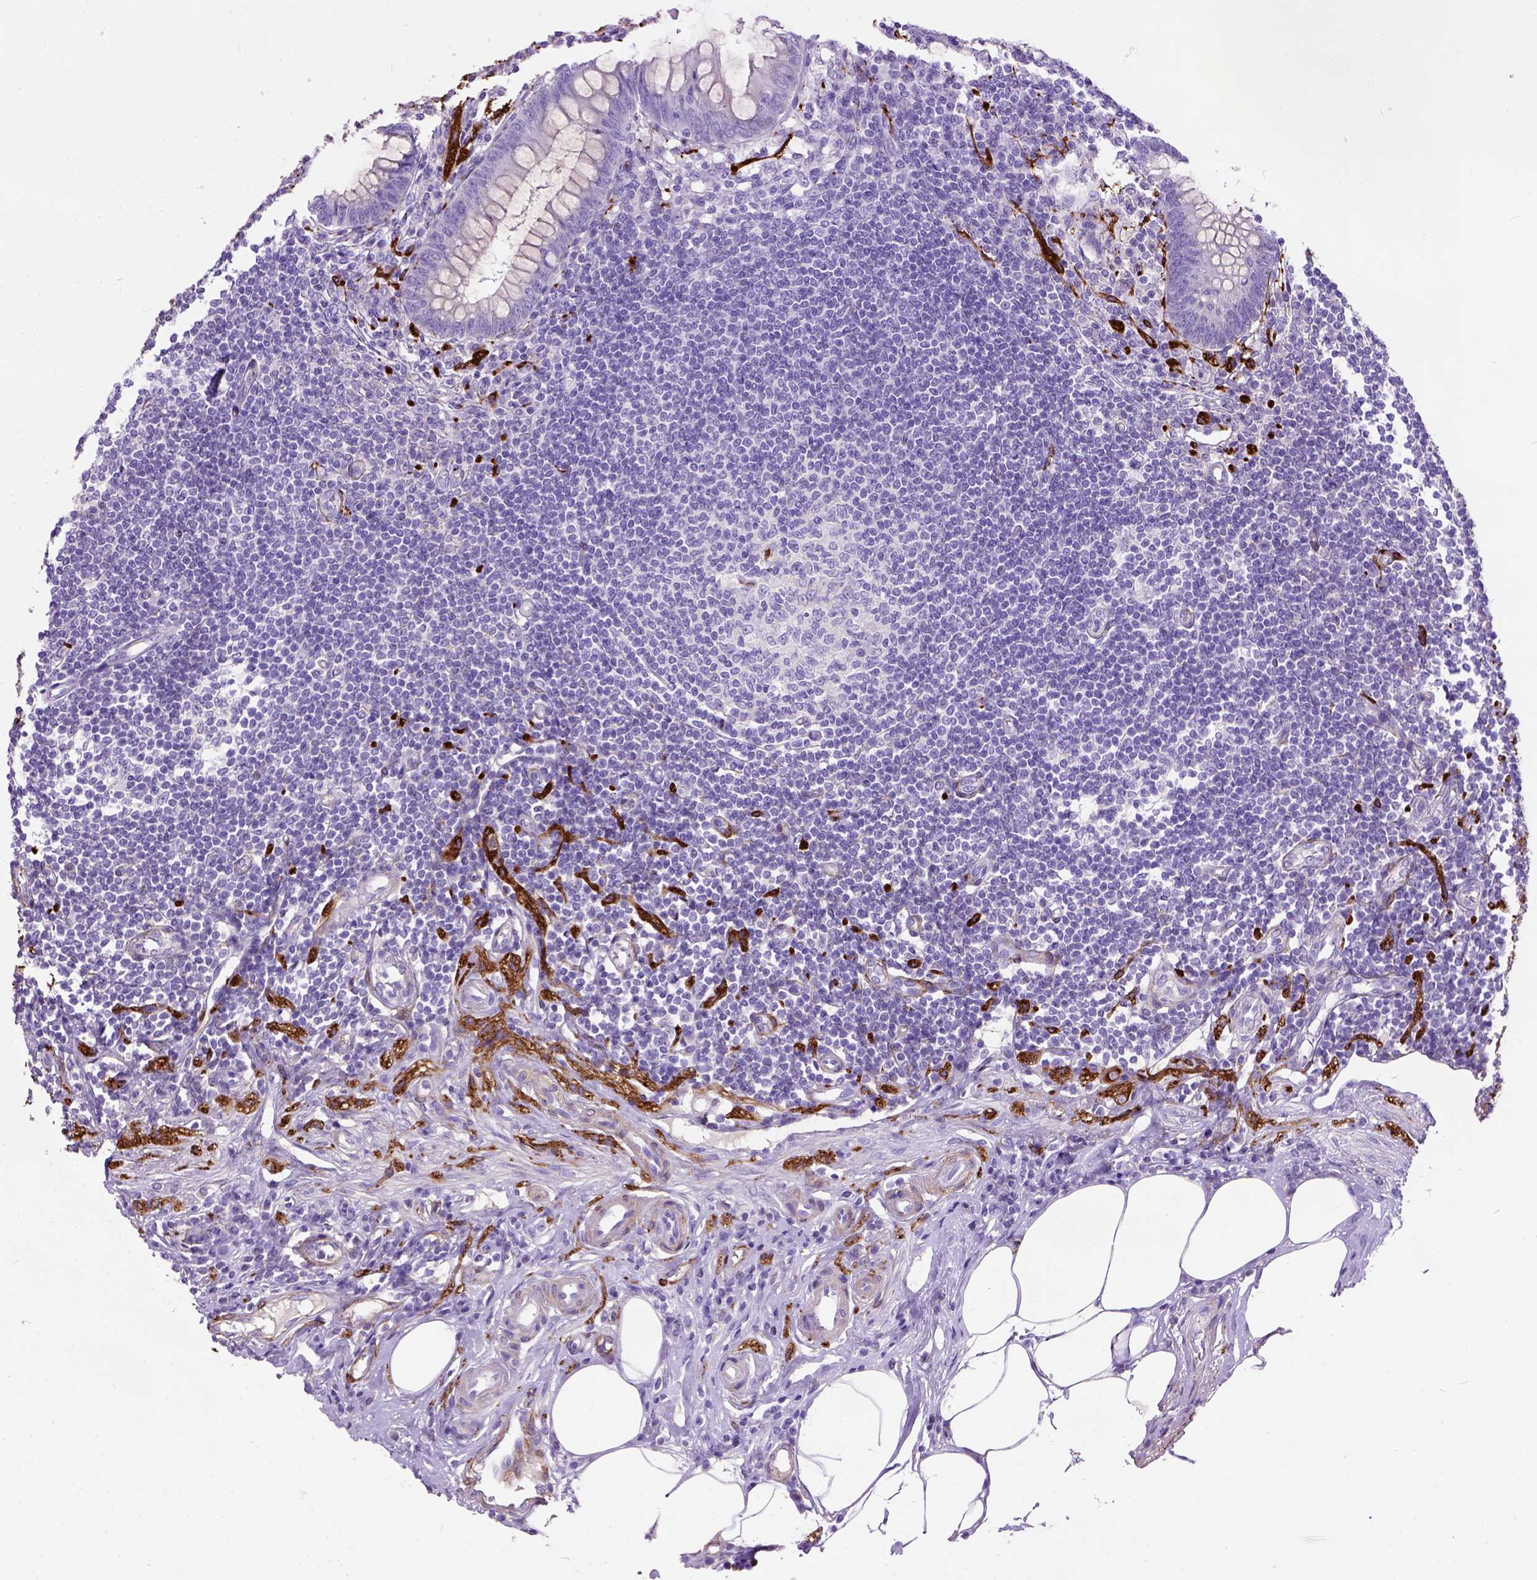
{"staining": {"intensity": "negative", "quantity": "none", "location": "none"}, "tissue": "appendix", "cell_type": "Glandular cells", "image_type": "normal", "snomed": [{"axis": "morphology", "description": "Normal tissue, NOS"}, {"axis": "topography", "description": "Appendix"}], "caption": "An immunohistochemistry (IHC) photomicrograph of unremarkable appendix is shown. There is no staining in glandular cells of appendix. (Brightfield microscopy of DAB IHC at high magnification).", "gene": "MAPT", "patient": {"sex": "female", "age": 57}}